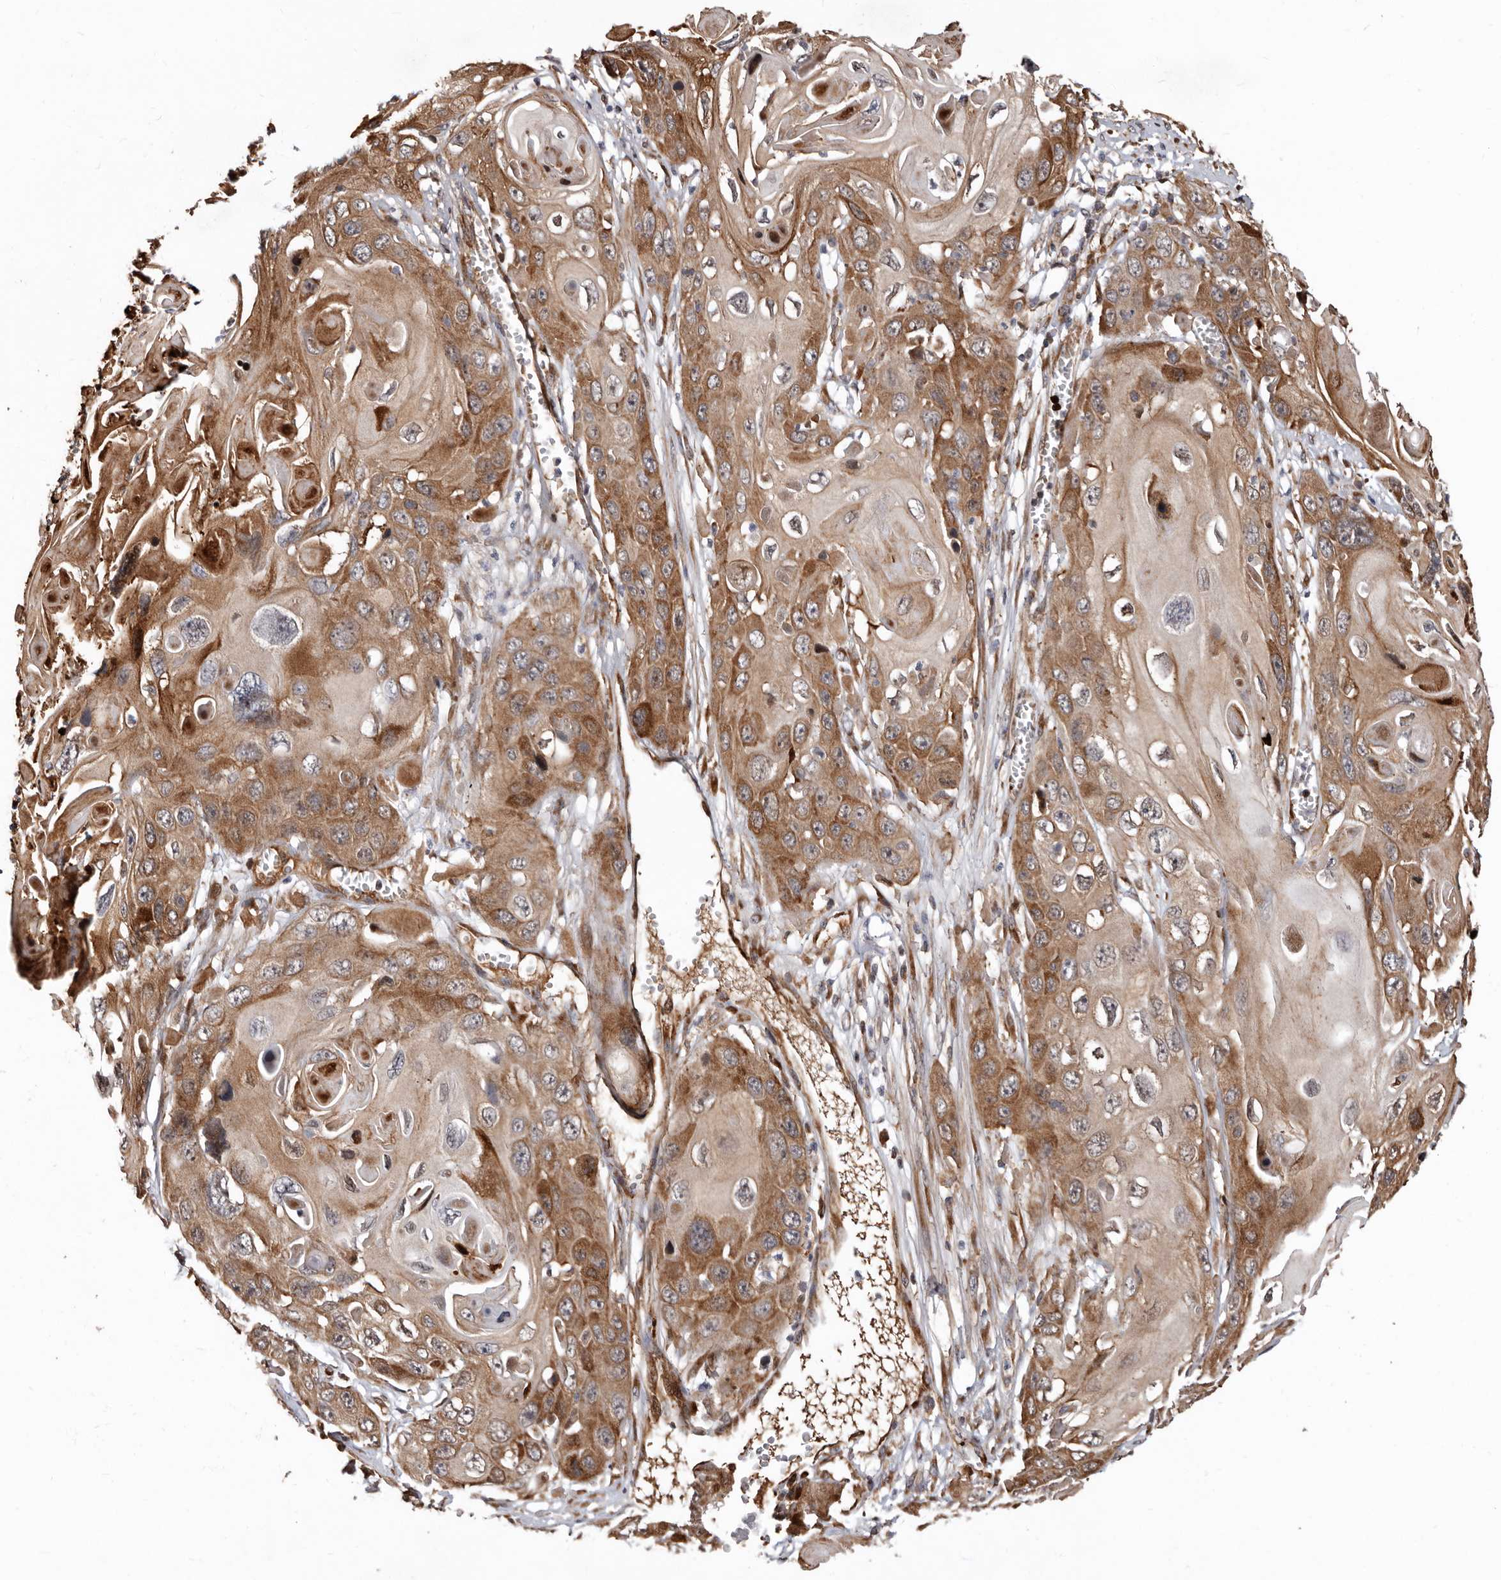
{"staining": {"intensity": "moderate", "quantity": ">75%", "location": "cytoplasmic/membranous"}, "tissue": "skin cancer", "cell_type": "Tumor cells", "image_type": "cancer", "snomed": [{"axis": "morphology", "description": "Squamous cell carcinoma, NOS"}, {"axis": "topography", "description": "Skin"}], "caption": "Immunohistochemical staining of human skin squamous cell carcinoma exhibits medium levels of moderate cytoplasmic/membranous expression in approximately >75% of tumor cells. Immunohistochemistry stains the protein of interest in brown and the nuclei are stained blue.", "gene": "WEE2", "patient": {"sex": "male", "age": 55}}